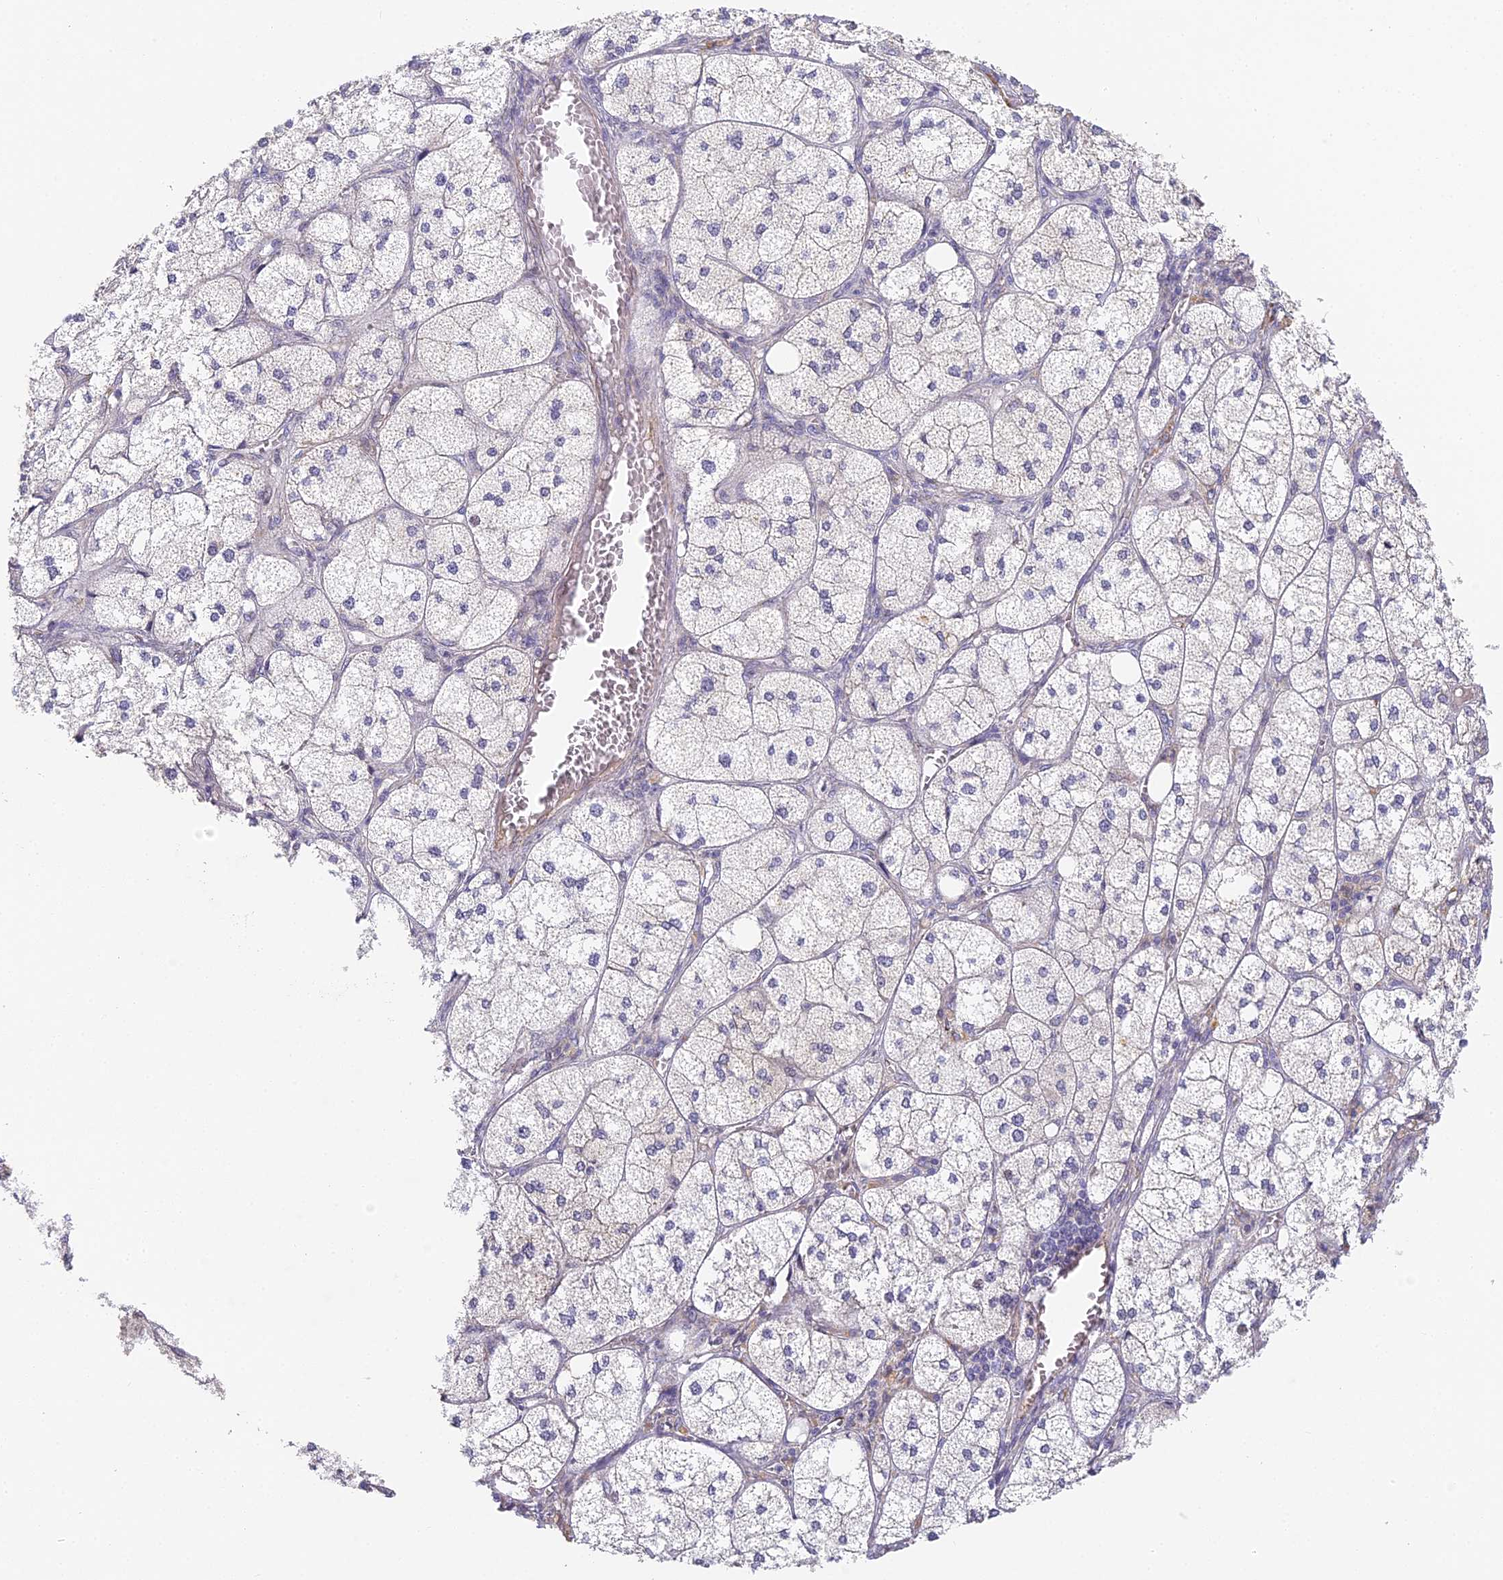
{"staining": {"intensity": "moderate", "quantity": "25%-75%", "location": "cytoplasmic/membranous"}, "tissue": "adrenal gland", "cell_type": "Glandular cells", "image_type": "normal", "snomed": [{"axis": "morphology", "description": "Normal tissue, NOS"}, {"axis": "topography", "description": "Adrenal gland"}], "caption": "This image shows unremarkable adrenal gland stained with immunohistochemistry to label a protein in brown. The cytoplasmic/membranous of glandular cells show moderate positivity for the protein. Nuclei are counter-stained blue.", "gene": "DNAAF10", "patient": {"sex": "female", "age": 61}}